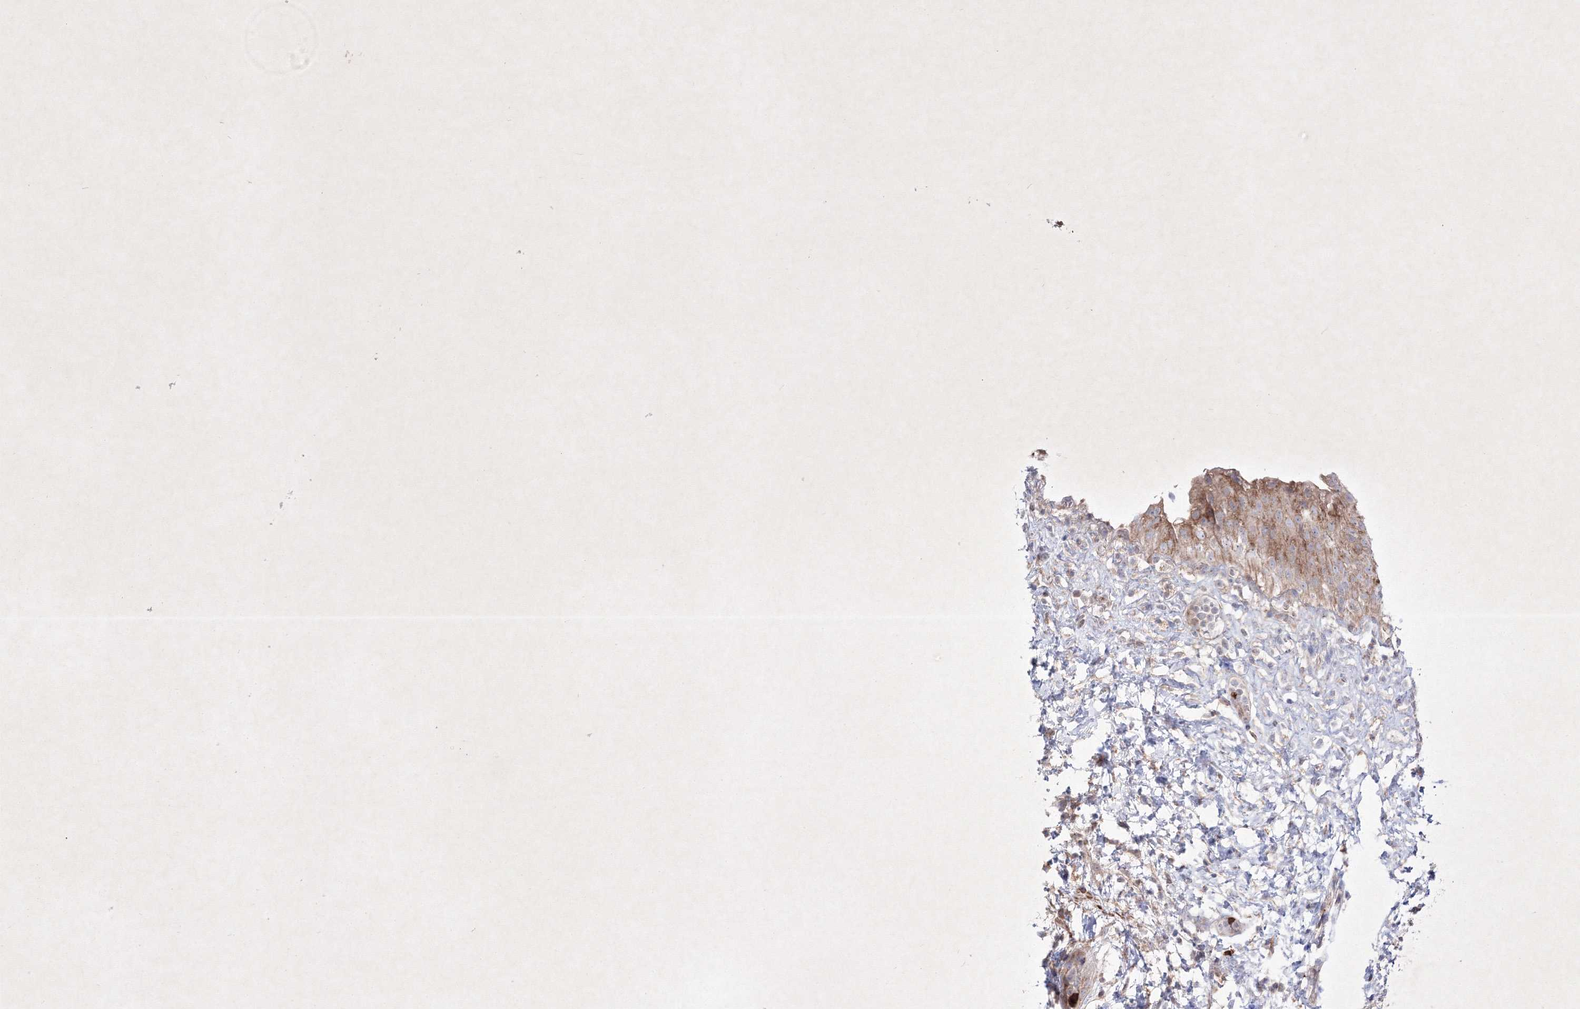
{"staining": {"intensity": "moderate", "quantity": ">75%", "location": "cytoplasmic/membranous"}, "tissue": "urinary bladder", "cell_type": "Urothelial cells", "image_type": "normal", "snomed": [{"axis": "morphology", "description": "Normal tissue, NOS"}, {"axis": "topography", "description": "Urinary bladder"}], "caption": "Urothelial cells display moderate cytoplasmic/membranous staining in approximately >75% of cells in benign urinary bladder. (IHC, brightfield microscopy, high magnification).", "gene": "OPA1", "patient": {"sex": "female", "age": 27}}